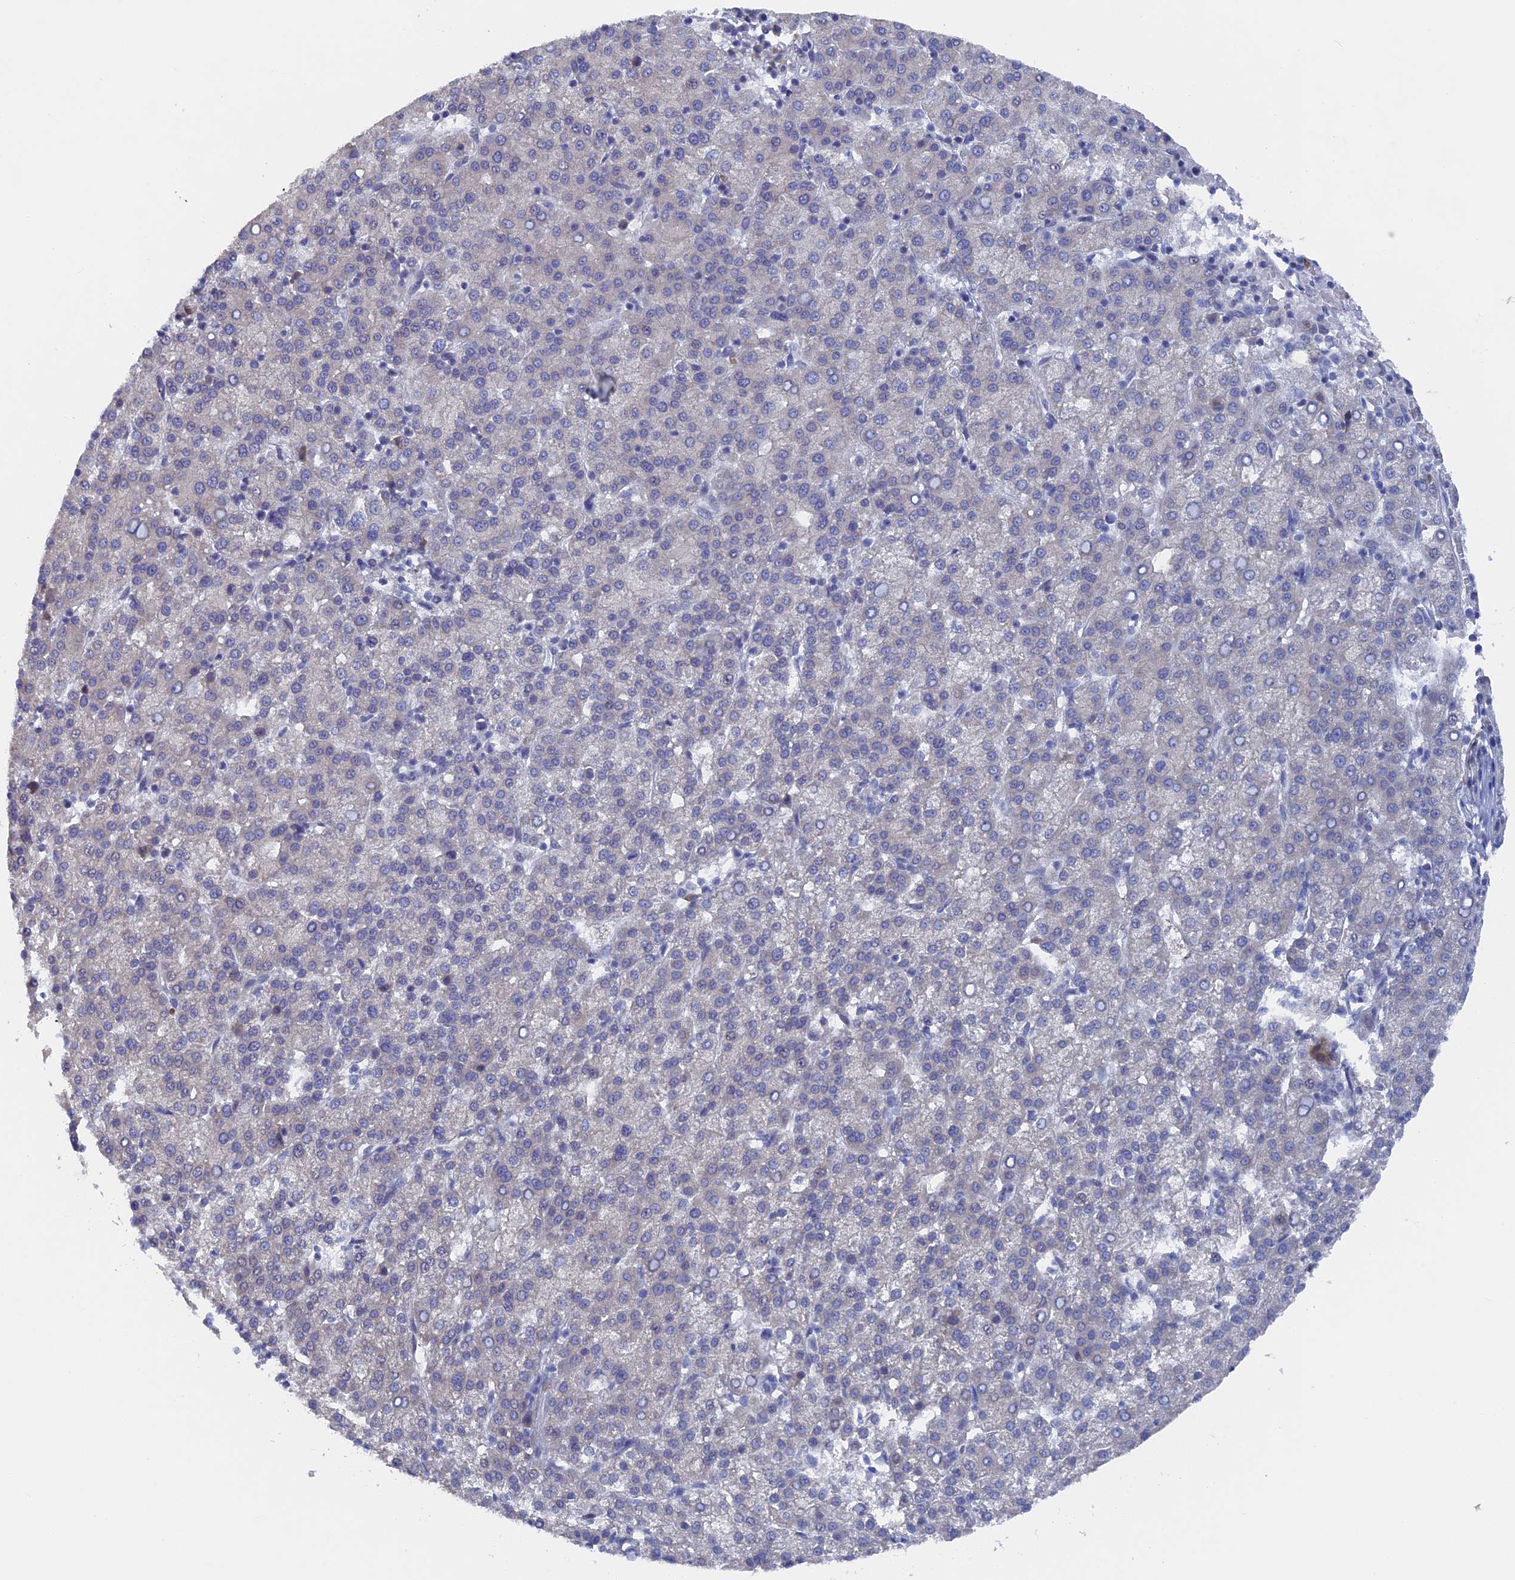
{"staining": {"intensity": "negative", "quantity": "none", "location": "none"}, "tissue": "liver cancer", "cell_type": "Tumor cells", "image_type": "cancer", "snomed": [{"axis": "morphology", "description": "Carcinoma, Hepatocellular, NOS"}, {"axis": "topography", "description": "Liver"}], "caption": "This histopathology image is of liver cancer (hepatocellular carcinoma) stained with IHC to label a protein in brown with the nuclei are counter-stained blue. There is no expression in tumor cells. Nuclei are stained in blue.", "gene": "TMEM161A", "patient": {"sex": "female", "age": 58}}